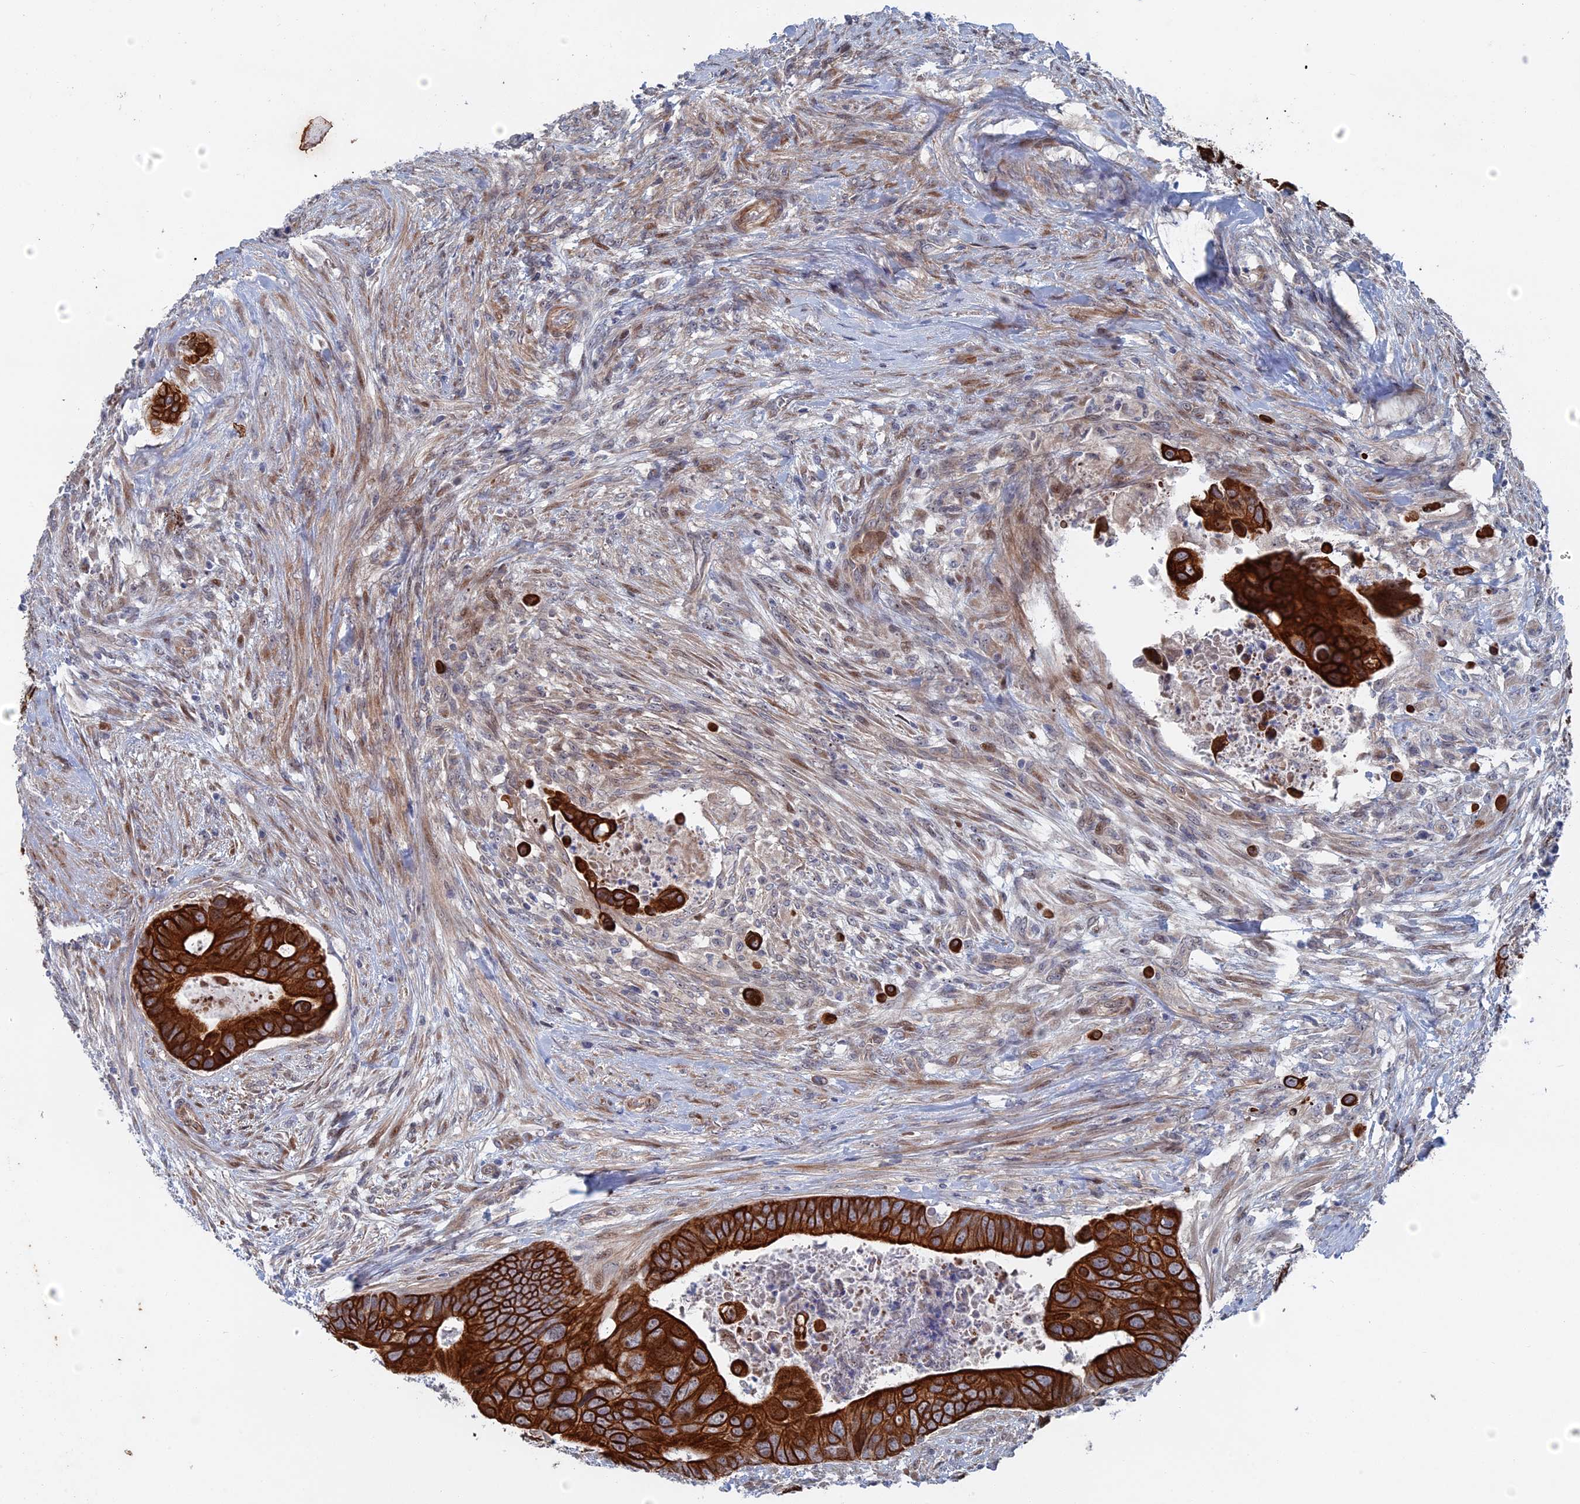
{"staining": {"intensity": "strong", "quantity": ">75%", "location": "cytoplasmic/membranous"}, "tissue": "colorectal cancer", "cell_type": "Tumor cells", "image_type": "cancer", "snomed": [{"axis": "morphology", "description": "Adenocarcinoma, NOS"}, {"axis": "topography", "description": "Rectum"}], "caption": "The image shows a brown stain indicating the presence of a protein in the cytoplasmic/membranous of tumor cells in colorectal cancer (adenocarcinoma). (DAB (3,3'-diaminobenzidine) = brown stain, brightfield microscopy at high magnification).", "gene": "IL7", "patient": {"sex": "female", "age": 78}}